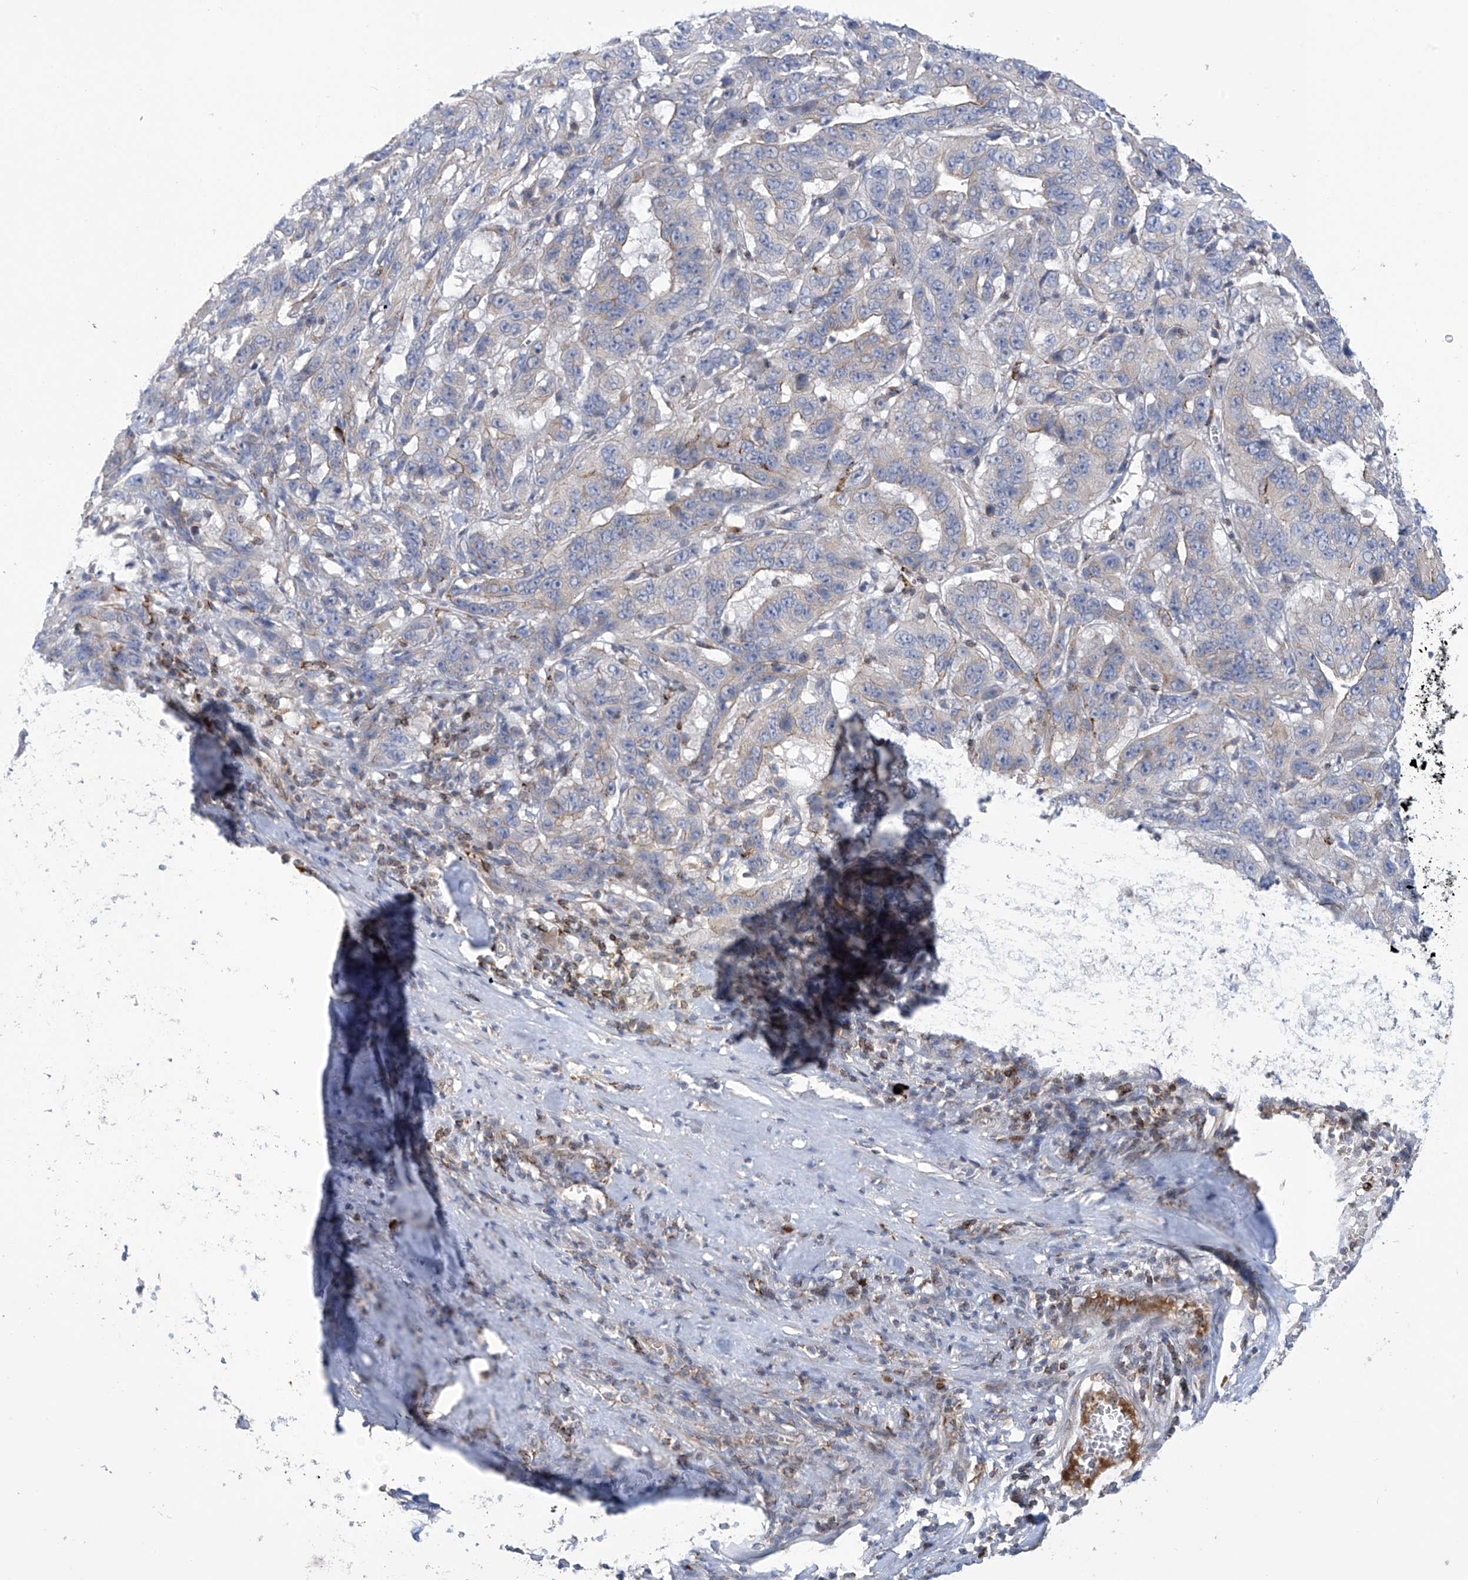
{"staining": {"intensity": "negative", "quantity": "none", "location": "none"}, "tissue": "pancreatic cancer", "cell_type": "Tumor cells", "image_type": "cancer", "snomed": [{"axis": "morphology", "description": "Adenocarcinoma, NOS"}, {"axis": "topography", "description": "Pancreas"}], "caption": "Immunohistochemical staining of human pancreatic adenocarcinoma shows no significant positivity in tumor cells. The staining was performed using DAB (3,3'-diaminobenzidine) to visualize the protein expression in brown, while the nuclei were stained in blue with hematoxylin (Magnification: 20x).", "gene": "IBA57", "patient": {"sex": "male", "age": 63}}